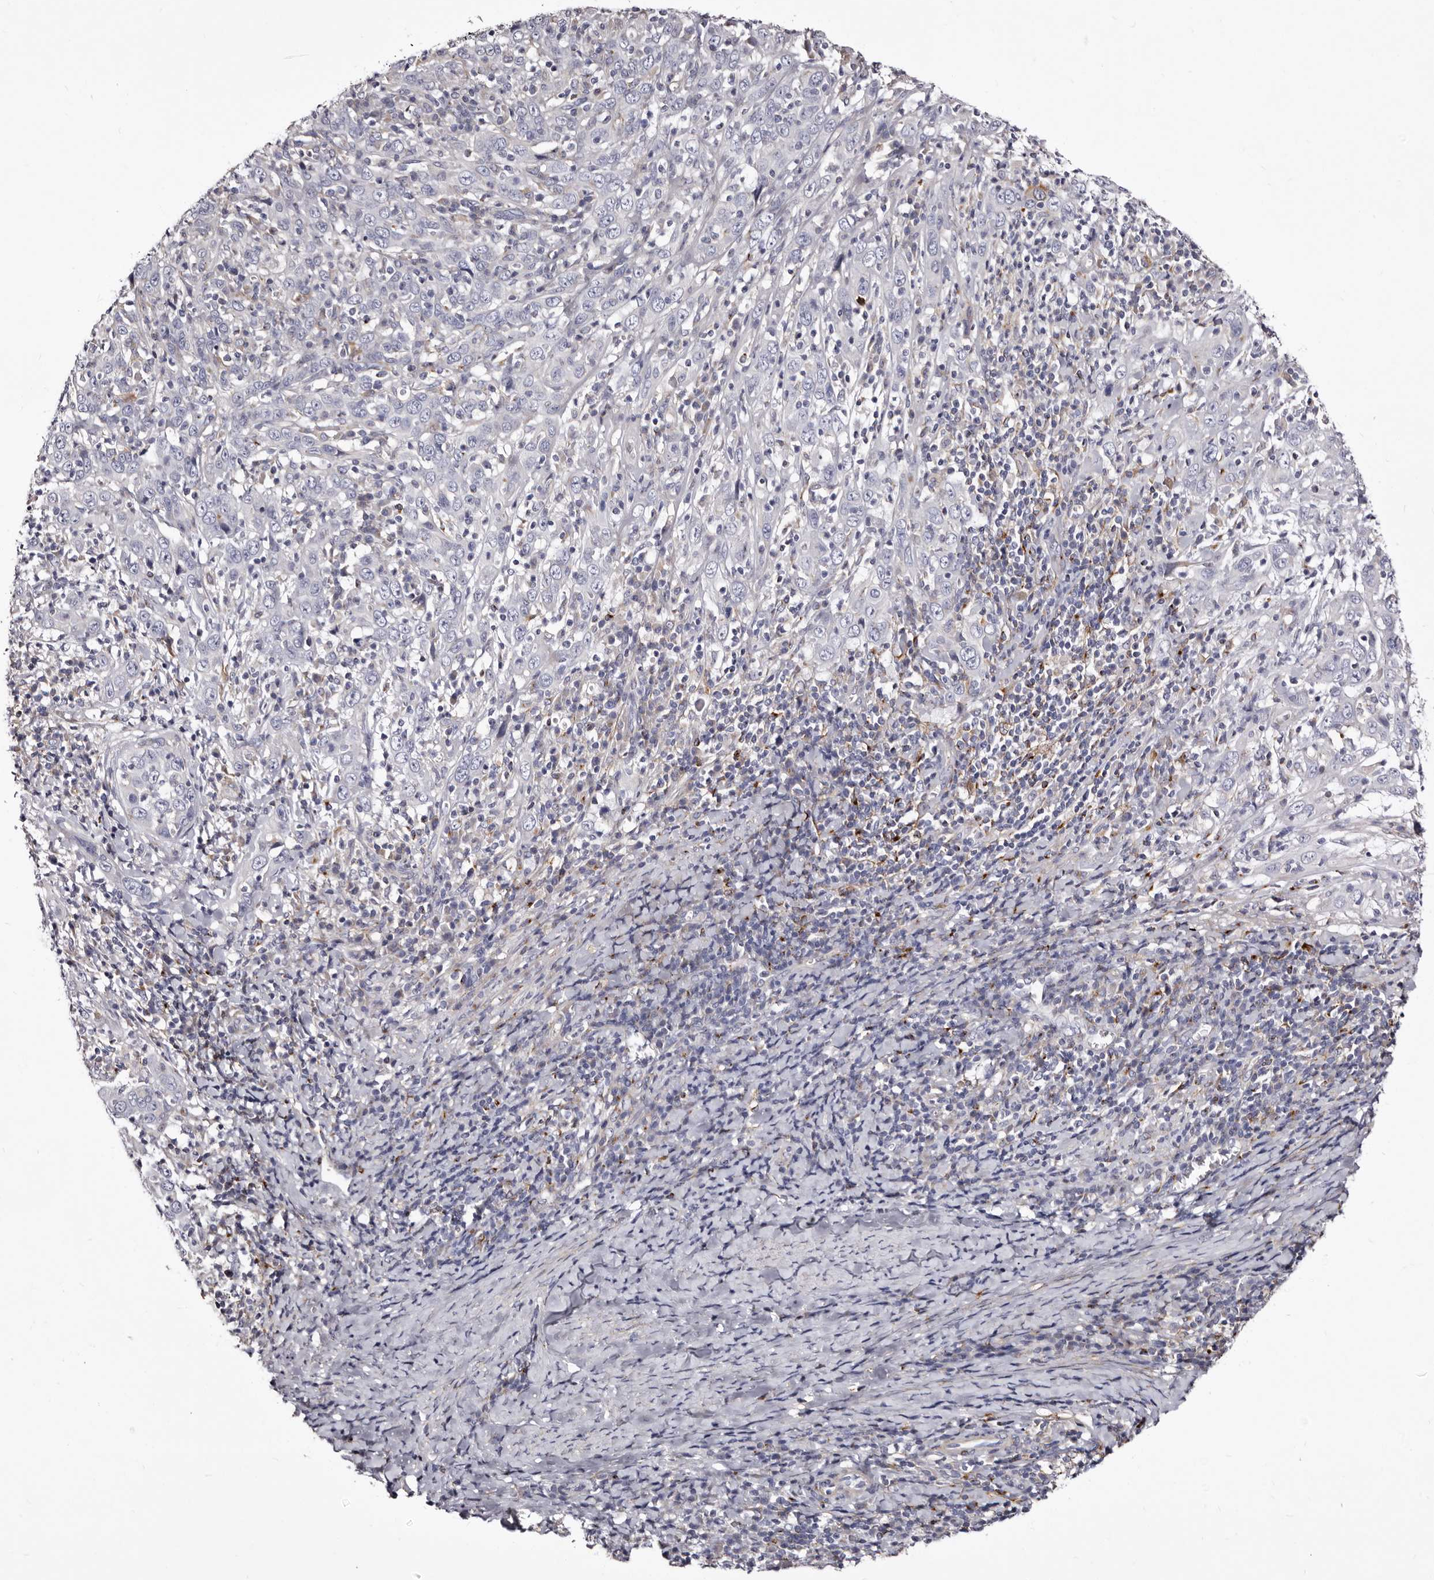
{"staining": {"intensity": "negative", "quantity": "none", "location": "none"}, "tissue": "cervical cancer", "cell_type": "Tumor cells", "image_type": "cancer", "snomed": [{"axis": "morphology", "description": "Squamous cell carcinoma, NOS"}, {"axis": "topography", "description": "Cervix"}], "caption": "High power microscopy image of an immunohistochemistry photomicrograph of squamous cell carcinoma (cervical), revealing no significant staining in tumor cells.", "gene": "AUNIP", "patient": {"sex": "female", "age": 46}}